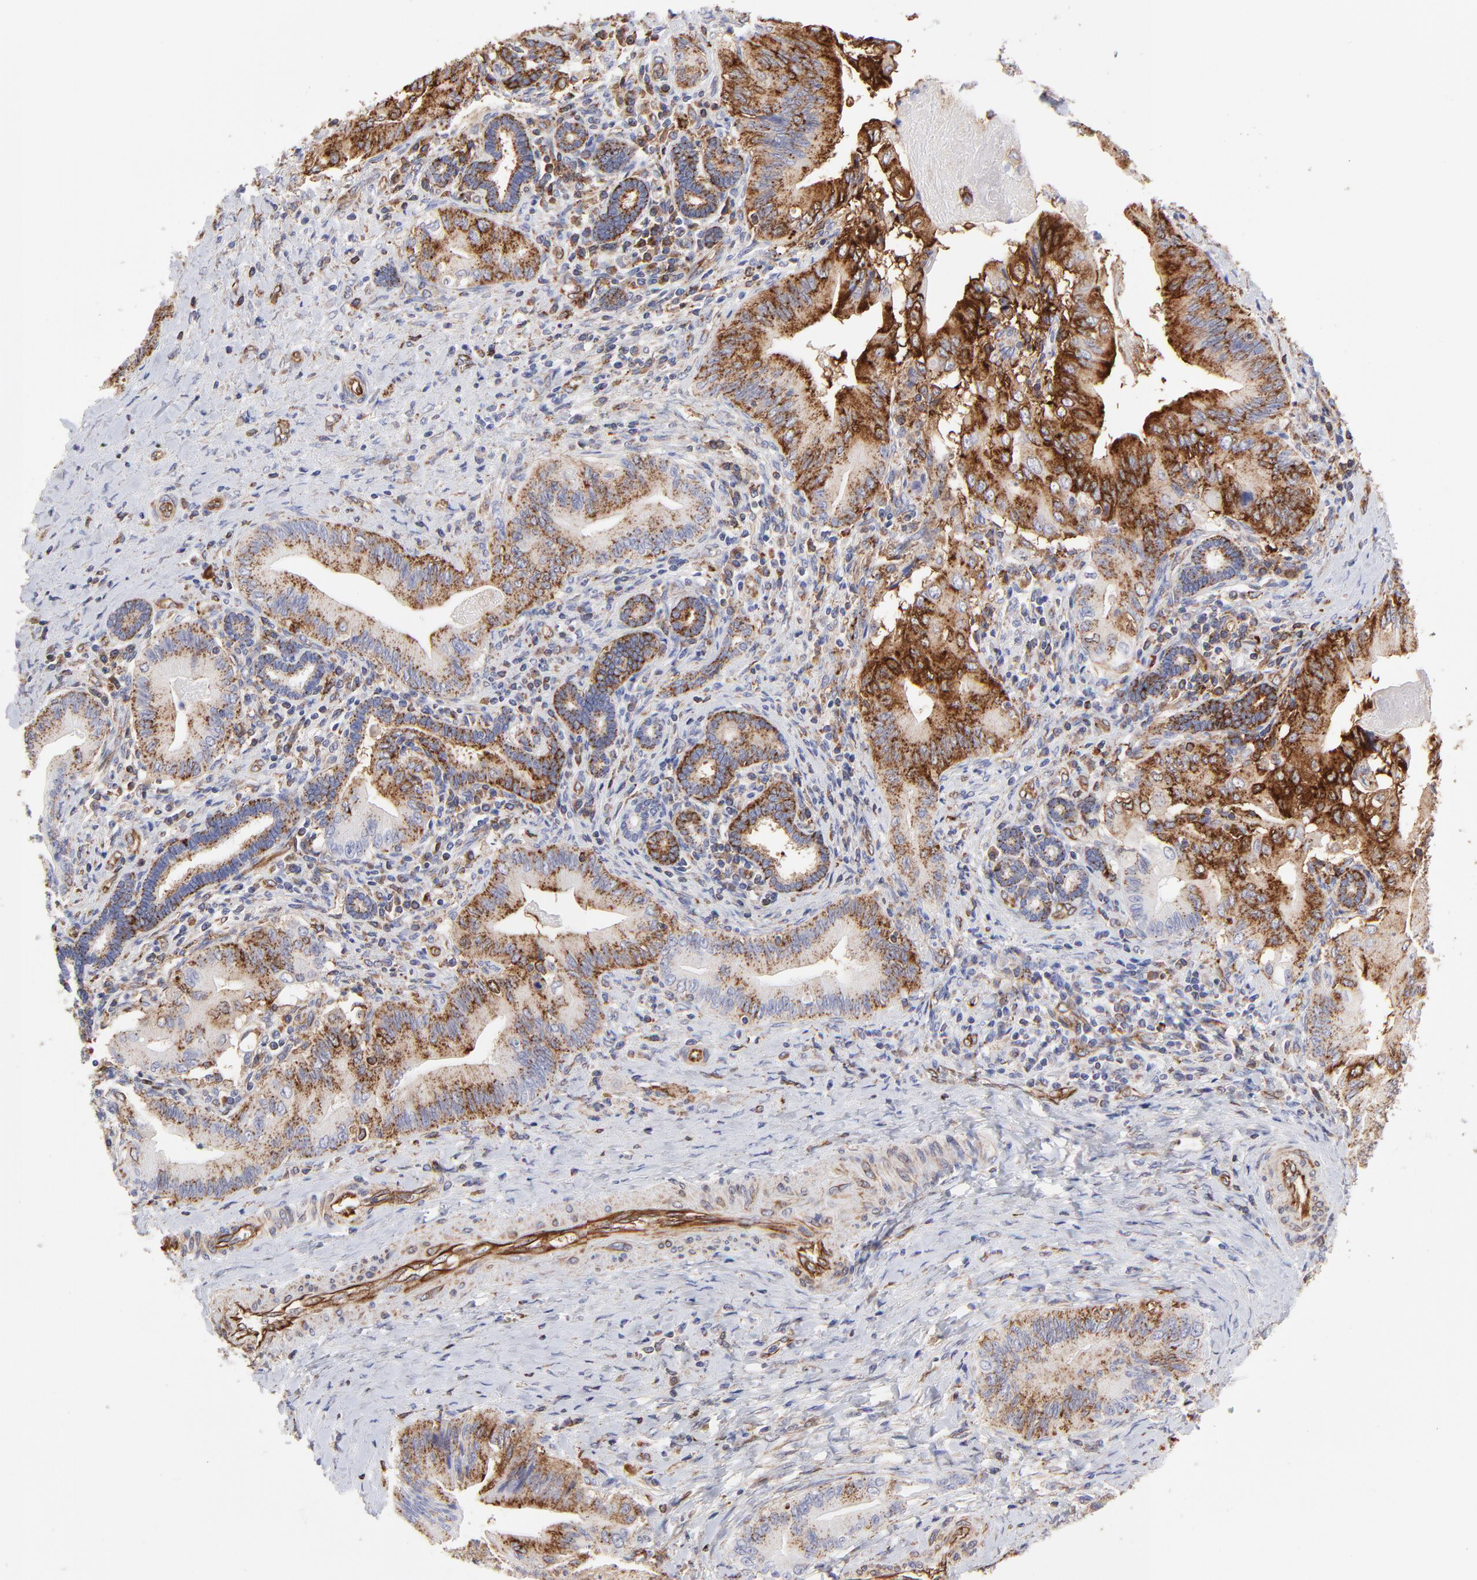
{"staining": {"intensity": "strong", "quantity": ">75%", "location": "cytoplasmic/membranous"}, "tissue": "liver cancer", "cell_type": "Tumor cells", "image_type": "cancer", "snomed": [{"axis": "morphology", "description": "Cholangiocarcinoma"}, {"axis": "topography", "description": "Liver"}], "caption": "Immunohistochemical staining of human cholangiocarcinoma (liver) reveals strong cytoplasmic/membranous protein expression in approximately >75% of tumor cells.", "gene": "COX8C", "patient": {"sex": "male", "age": 58}}